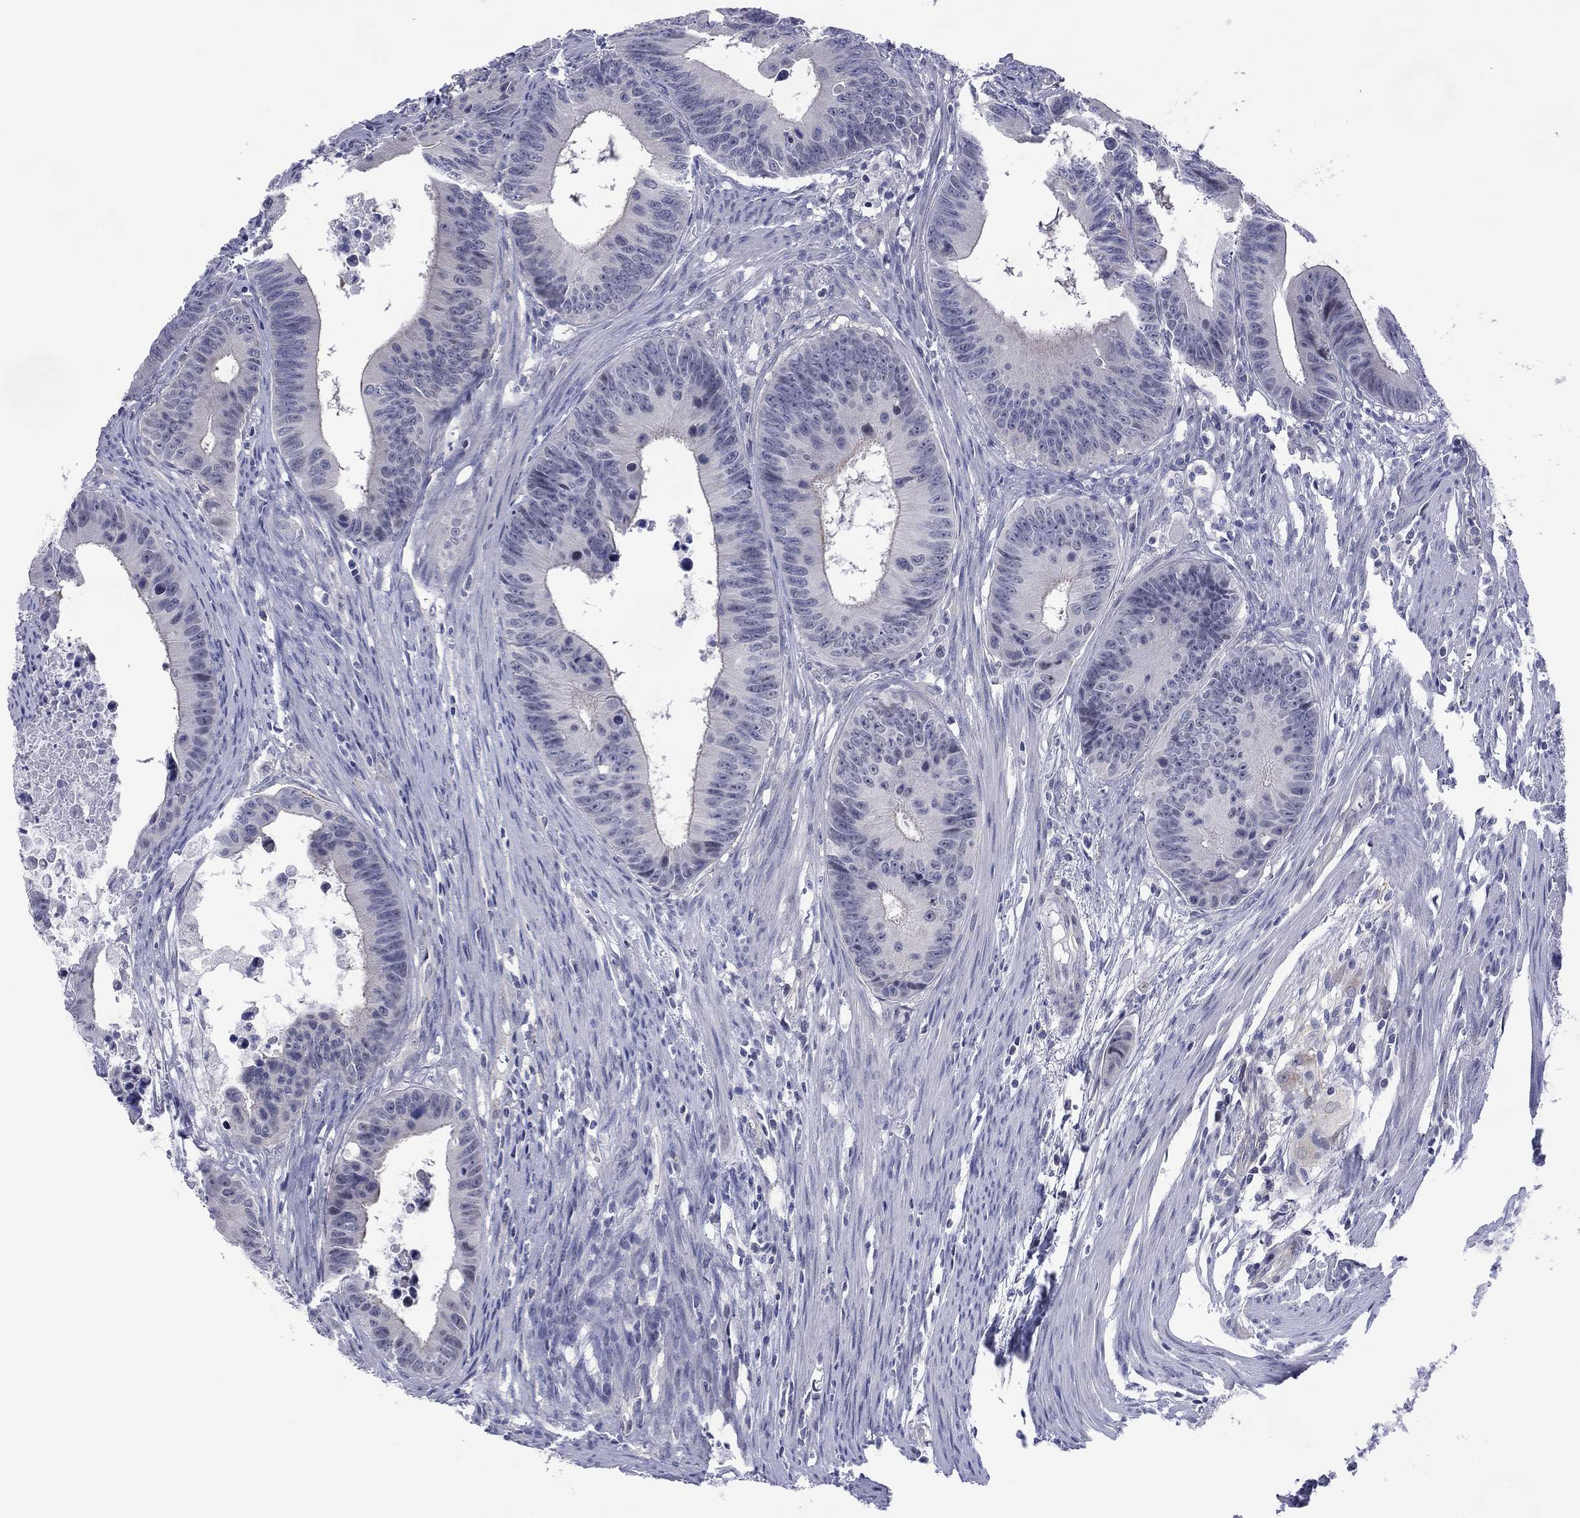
{"staining": {"intensity": "negative", "quantity": "none", "location": "none"}, "tissue": "colorectal cancer", "cell_type": "Tumor cells", "image_type": "cancer", "snomed": [{"axis": "morphology", "description": "Adenocarcinoma, NOS"}, {"axis": "topography", "description": "Colon"}], "caption": "Immunohistochemistry micrograph of neoplastic tissue: colorectal cancer stained with DAB exhibits no significant protein expression in tumor cells.", "gene": "POU5F2", "patient": {"sex": "female", "age": 87}}